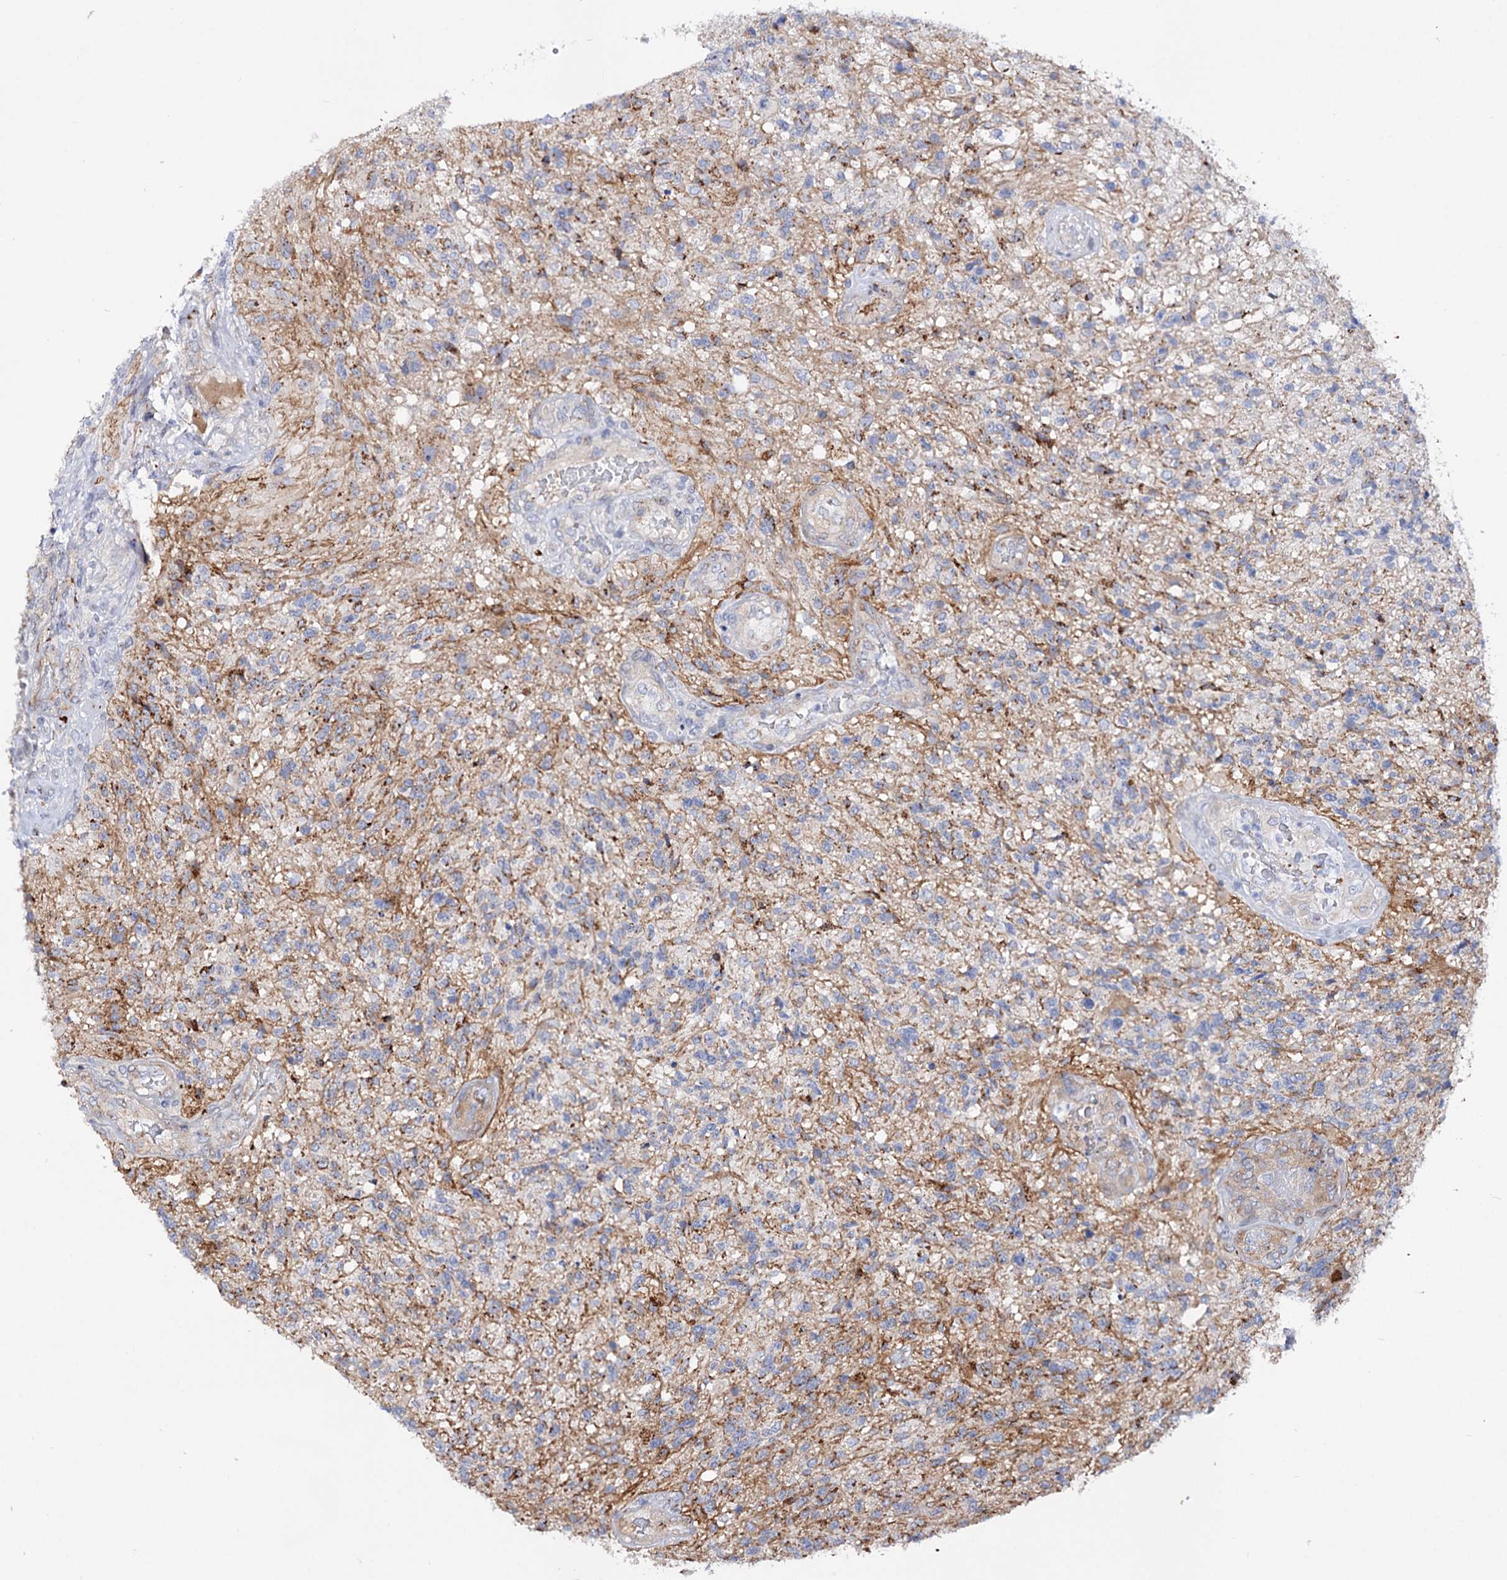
{"staining": {"intensity": "negative", "quantity": "none", "location": "none"}, "tissue": "glioma", "cell_type": "Tumor cells", "image_type": "cancer", "snomed": [{"axis": "morphology", "description": "Glioma, malignant, High grade"}, {"axis": "topography", "description": "Brain"}], "caption": "High-grade glioma (malignant) was stained to show a protein in brown. There is no significant staining in tumor cells. (DAB (3,3'-diaminobenzidine) IHC, high magnification).", "gene": "C11orf96", "patient": {"sex": "male", "age": 56}}